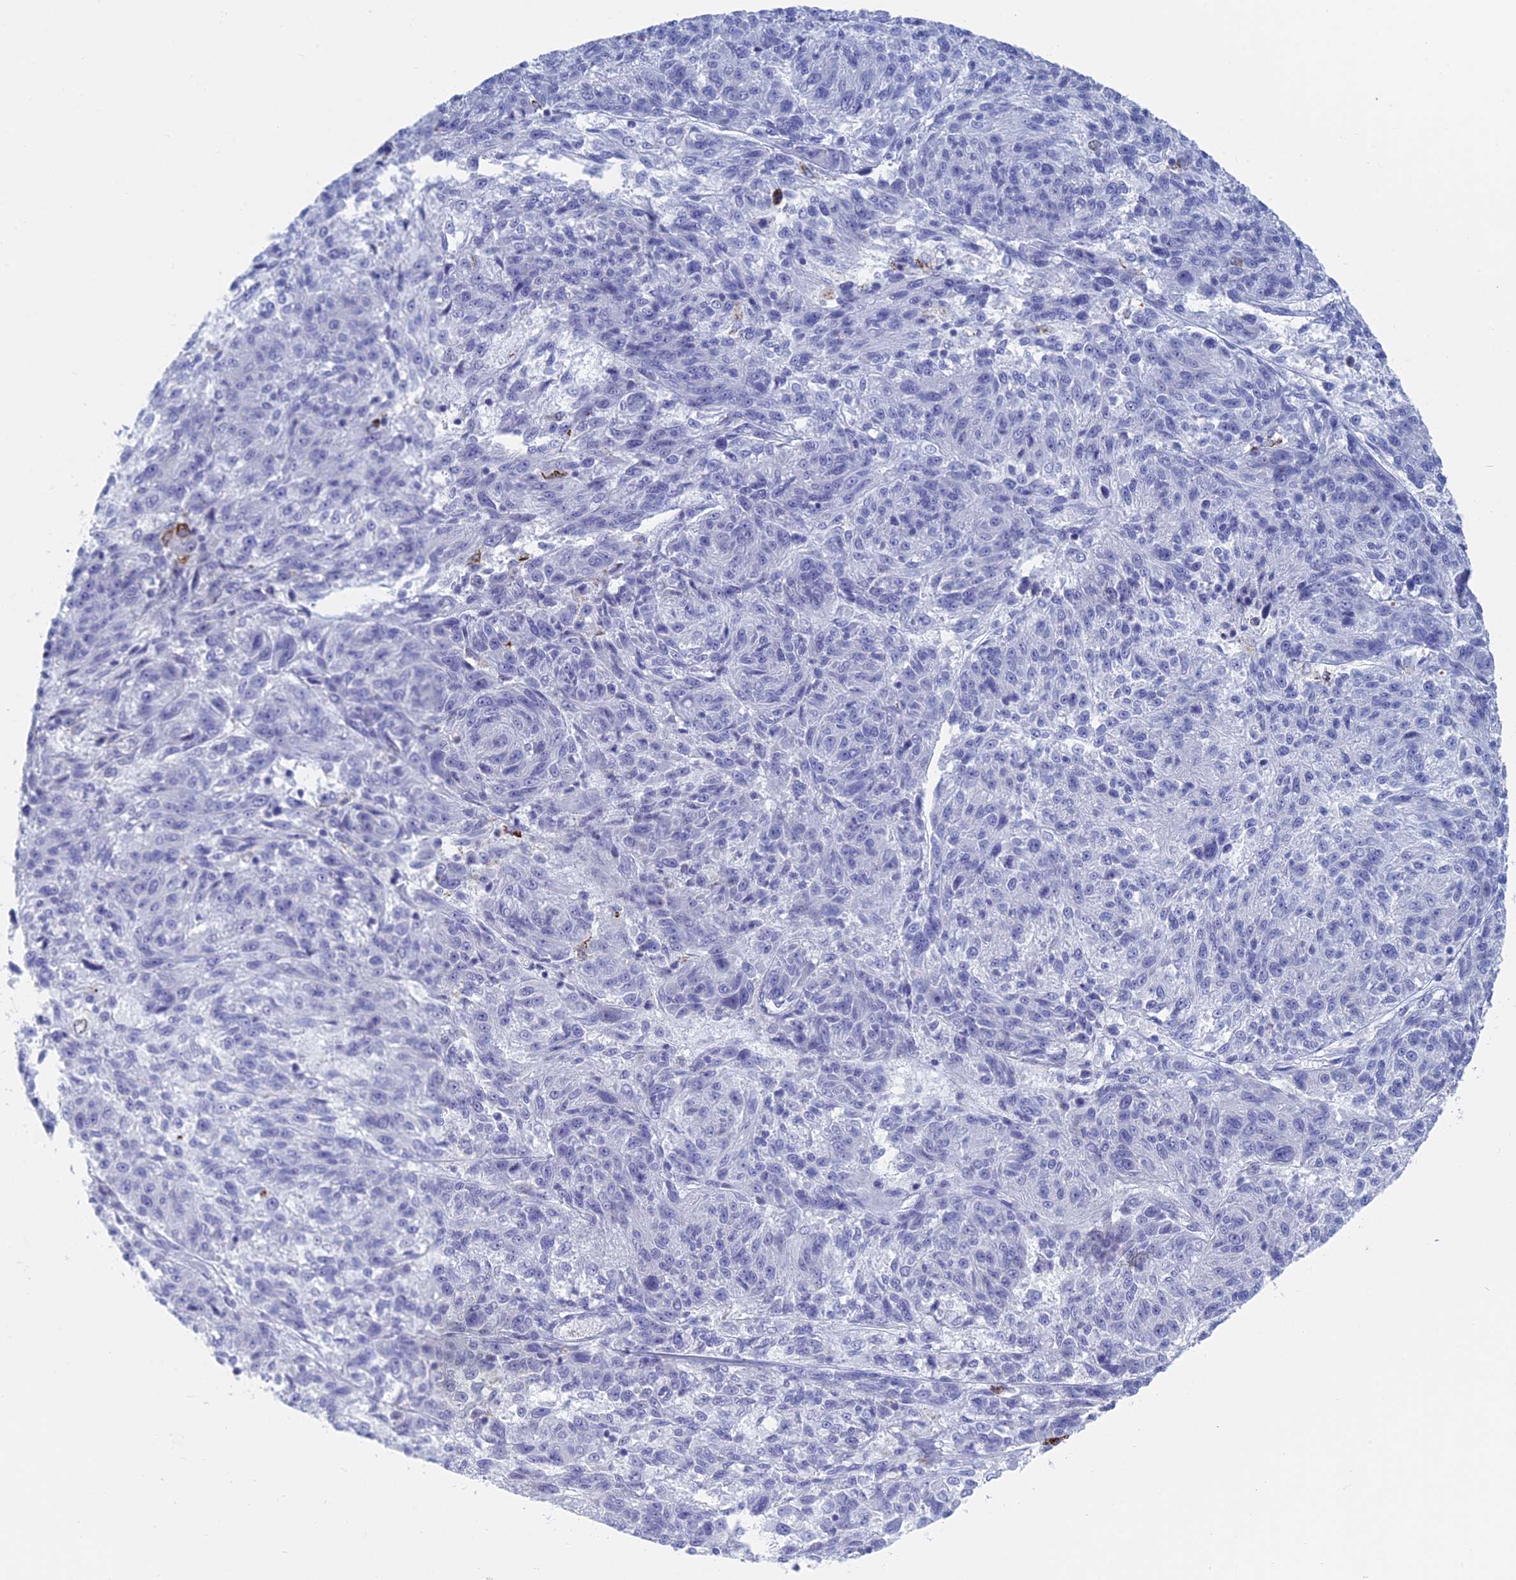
{"staining": {"intensity": "negative", "quantity": "none", "location": "none"}, "tissue": "melanoma", "cell_type": "Tumor cells", "image_type": "cancer", "snomed": [{"axis": "morphology", "description": "Malignant melanoma, NOS"}, {"axis": "topography", "description": "Skin"}], "caption": "An immunohistochemistry histopathology image of malignant melanoma is shown. There is no staining in tumor cells of malignant melanoma.", "gene": "ALMS1", "patient": {"sex": "male", "age": 53}}